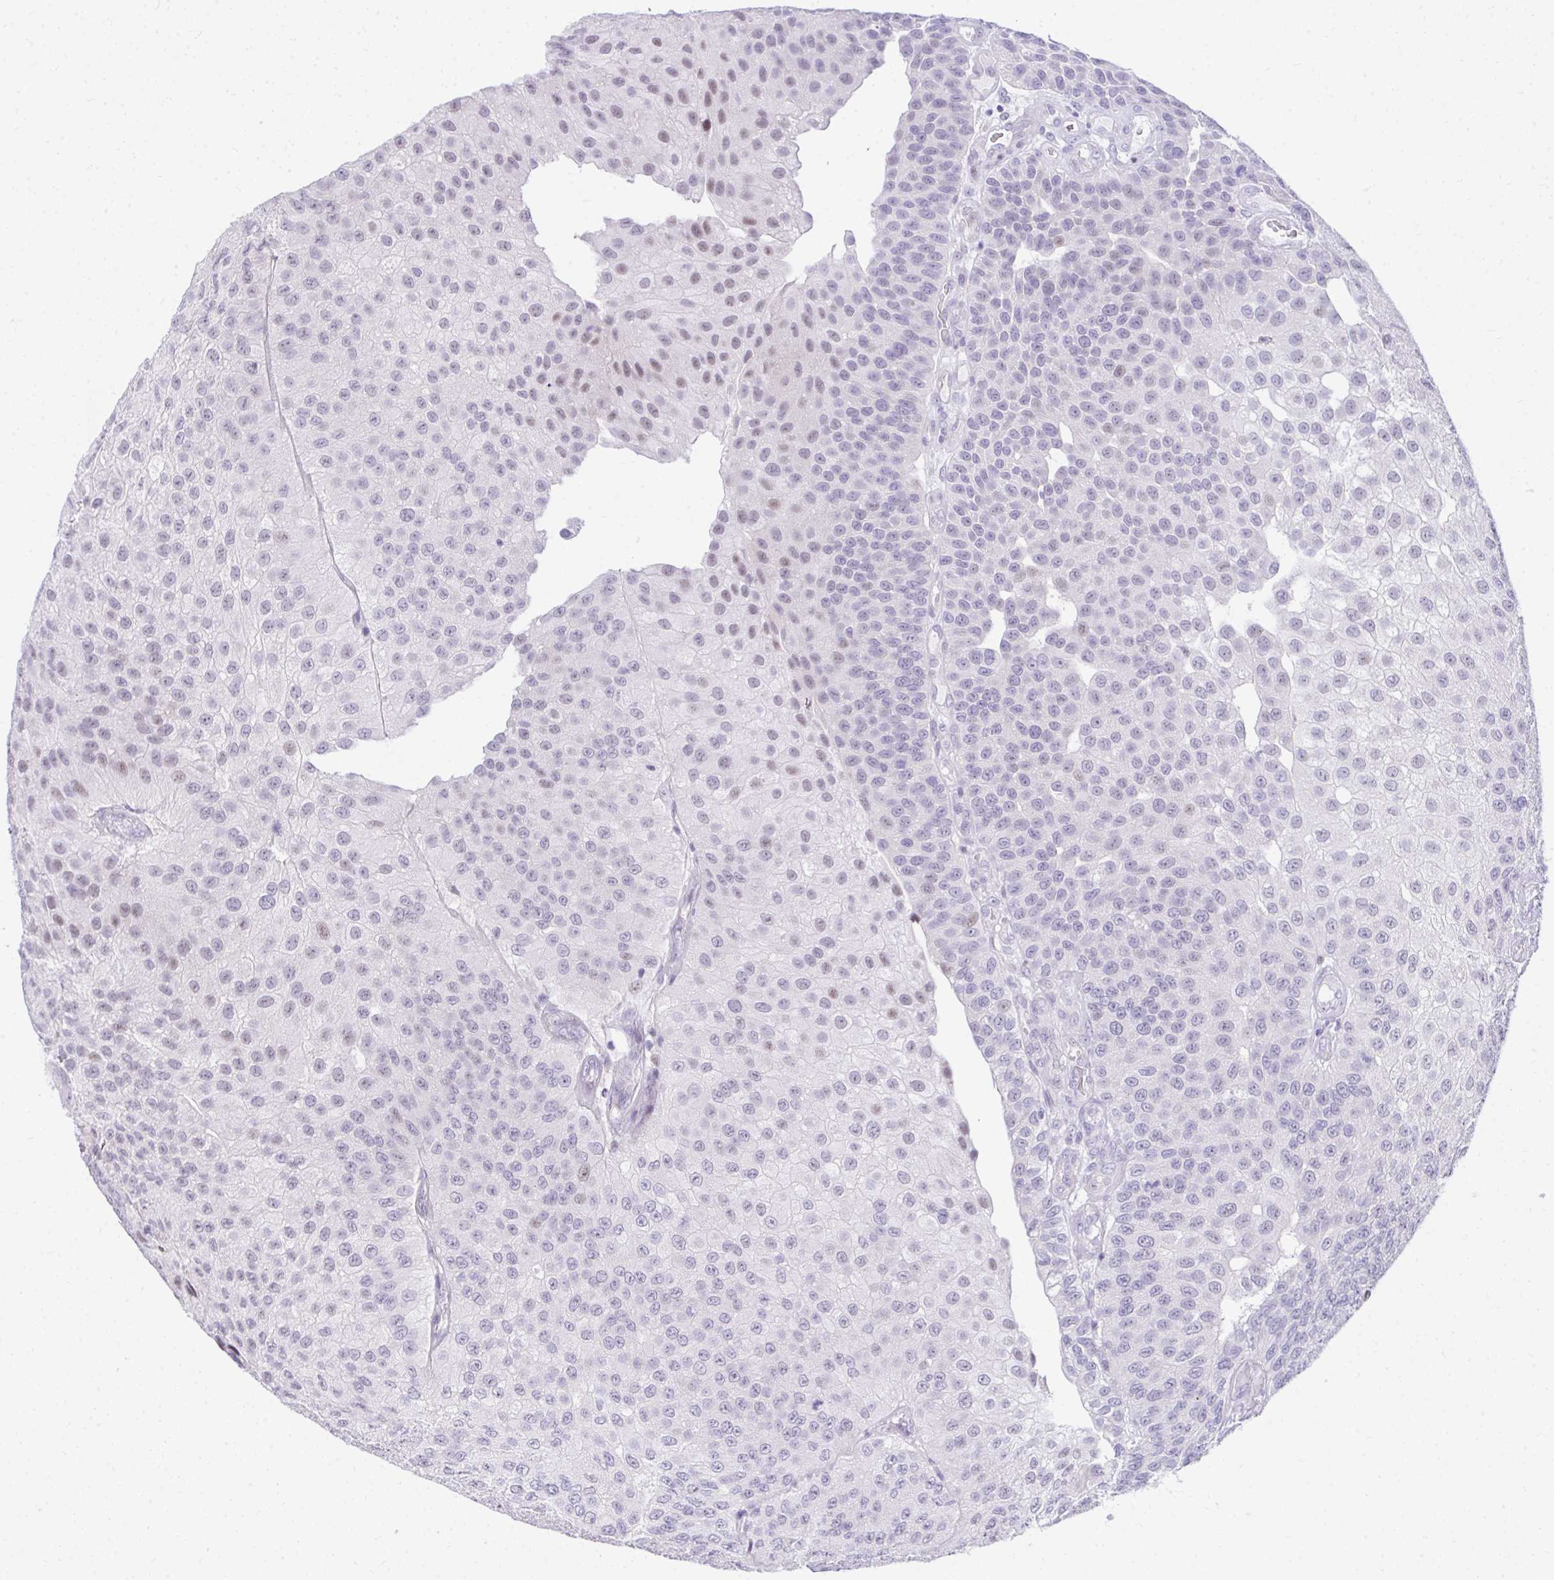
{"staining": {"intensity": "weak", "quantity": "<25%", "location": "nuclear"}, "tissue": "urothelial cancer", "cell_type": "Tumor cells", "image_type": "cancer", "snomed": [{"axis": "morphology", "description": "Urothelial carcinoma, NOS"}, {"axis": "topography", "description": "Urinary bladder"}], "caption": "The micrograph displays no significant staining in tumor cells of transitional cell carcinoma. (Stains: DAB IHC with hematoxylin counter stain, Microscopy: brightfield microscopy at high magnification).", "gene": "EID3", "patient": {"sex": "male", "age": 87}}